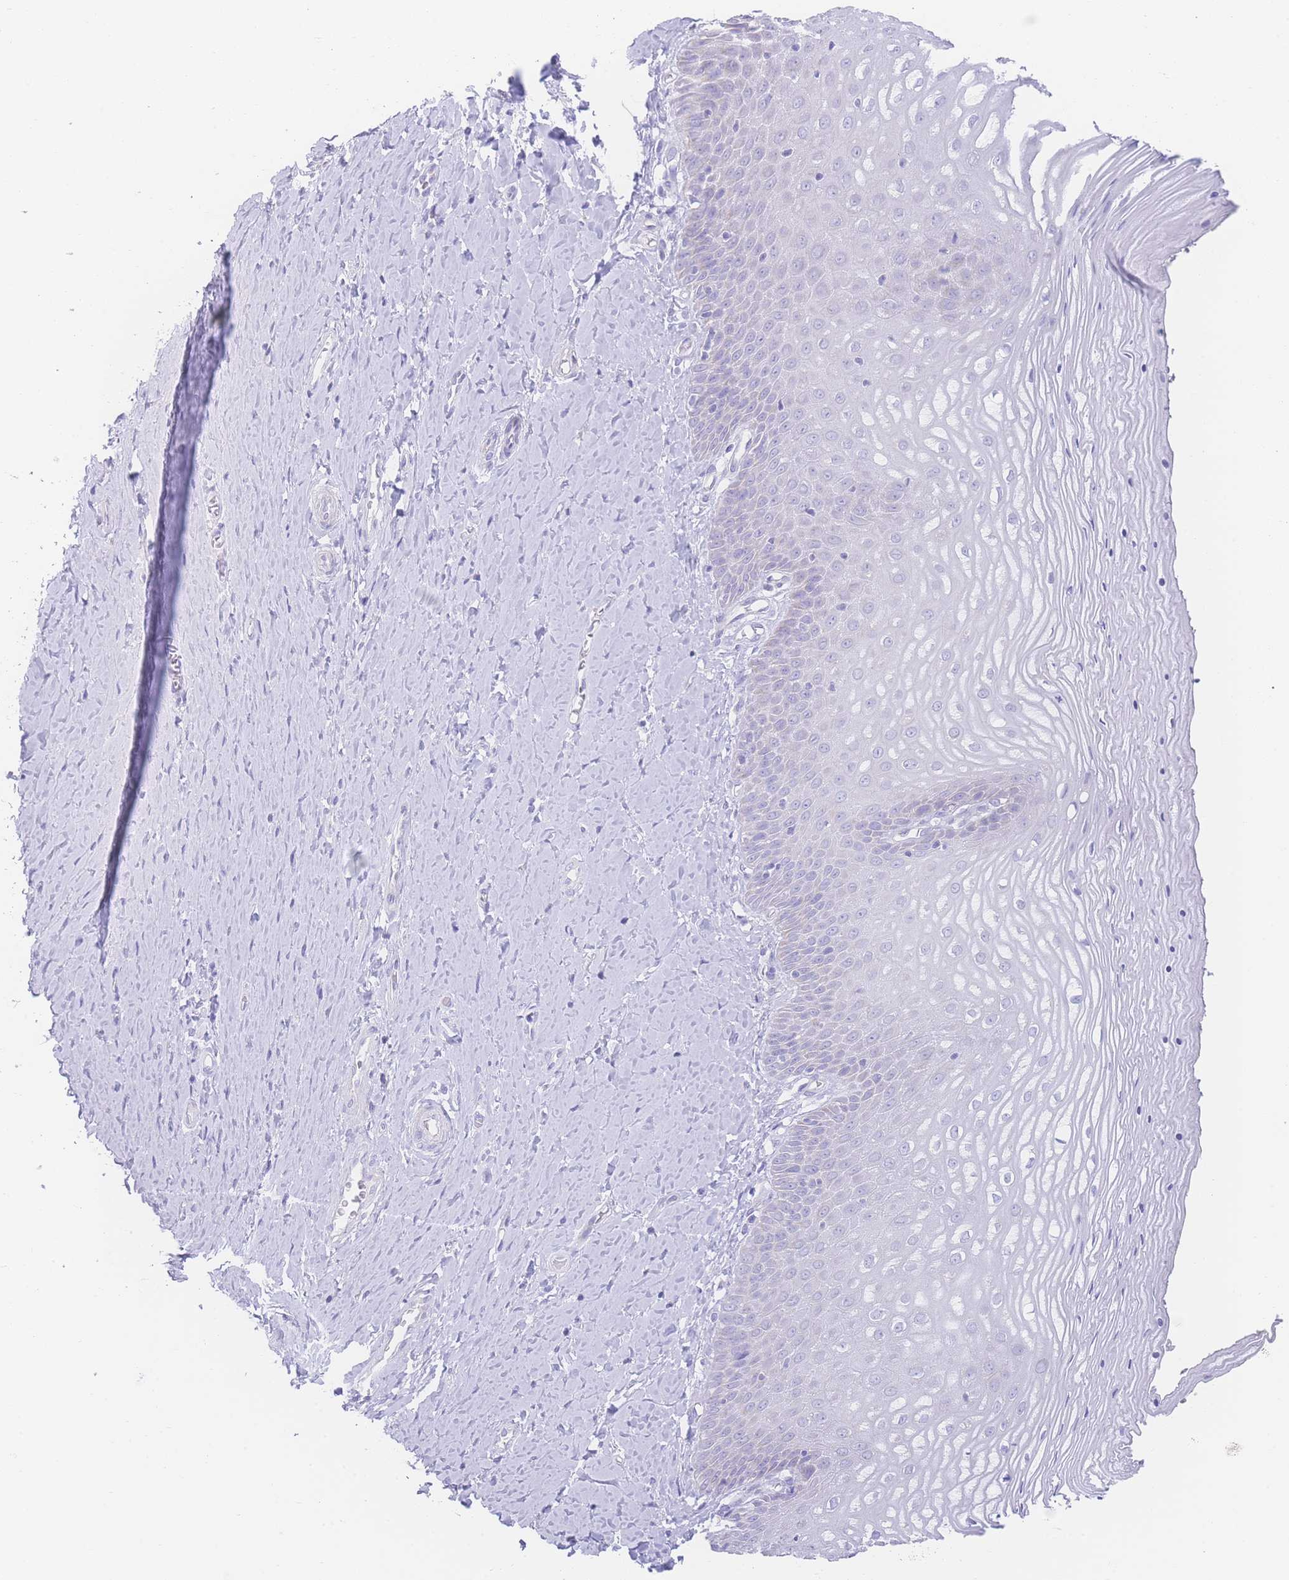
{"staining": {"intensity": "negative", "quantity": "none", "location": "none"}, "tissue": "vagina", "cell_type": "Squamous epithelial cells", "image_type": "normal", "snomed": [{"axis": "morphology", "description": "Normal tissue, NOS"}, {"axis": "topography", "description": "Vagina"}], "caption": "There is no significant expression in squamous epithelial cells of vagina.", "gene": "NBEAL1", "patient": {"sex": "female", "age": 65}}